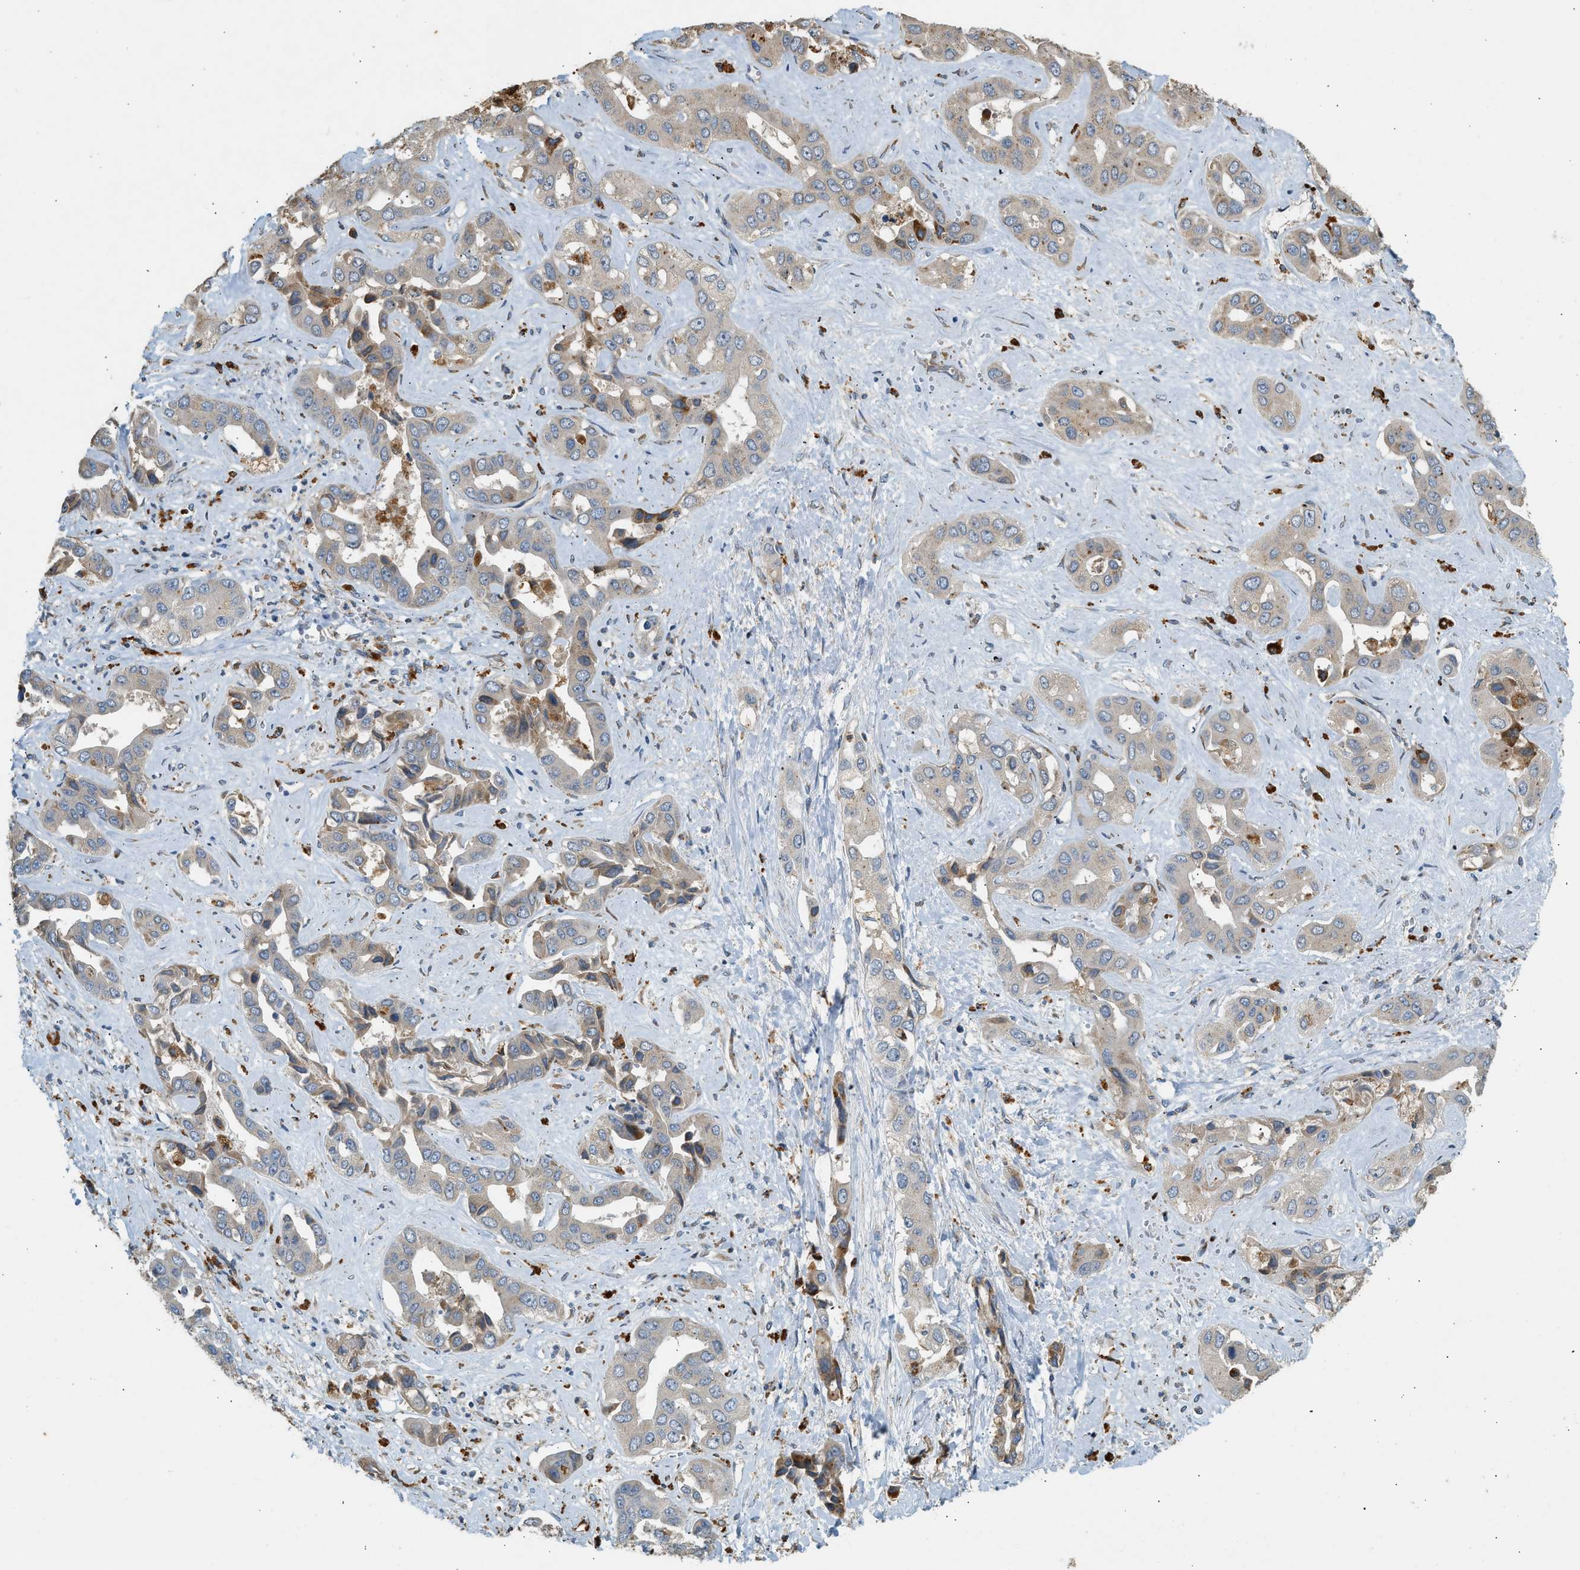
{"staining": {"intensity": "weak", "quantity": "25%-75%", "location": "cytoplasmic/membranous"}, "tissue": "liver cancer", "cell_type": "Tumor cells", "image_type": "cancer", "snomed": [{"axis": "morphology", "description": "Cholangiocarcinoma"}, {"axis": "topography", "description": "Liver"}], "caption": "Immunohistochemical staining of liver cholangiocarcinoma reveals low levels of weak cytoplasmic/membranous protein positivity in approximately 25%-75% of tumor cells.", "gene": "CTSB", "patient": {"sex": "female", "age": 52}}